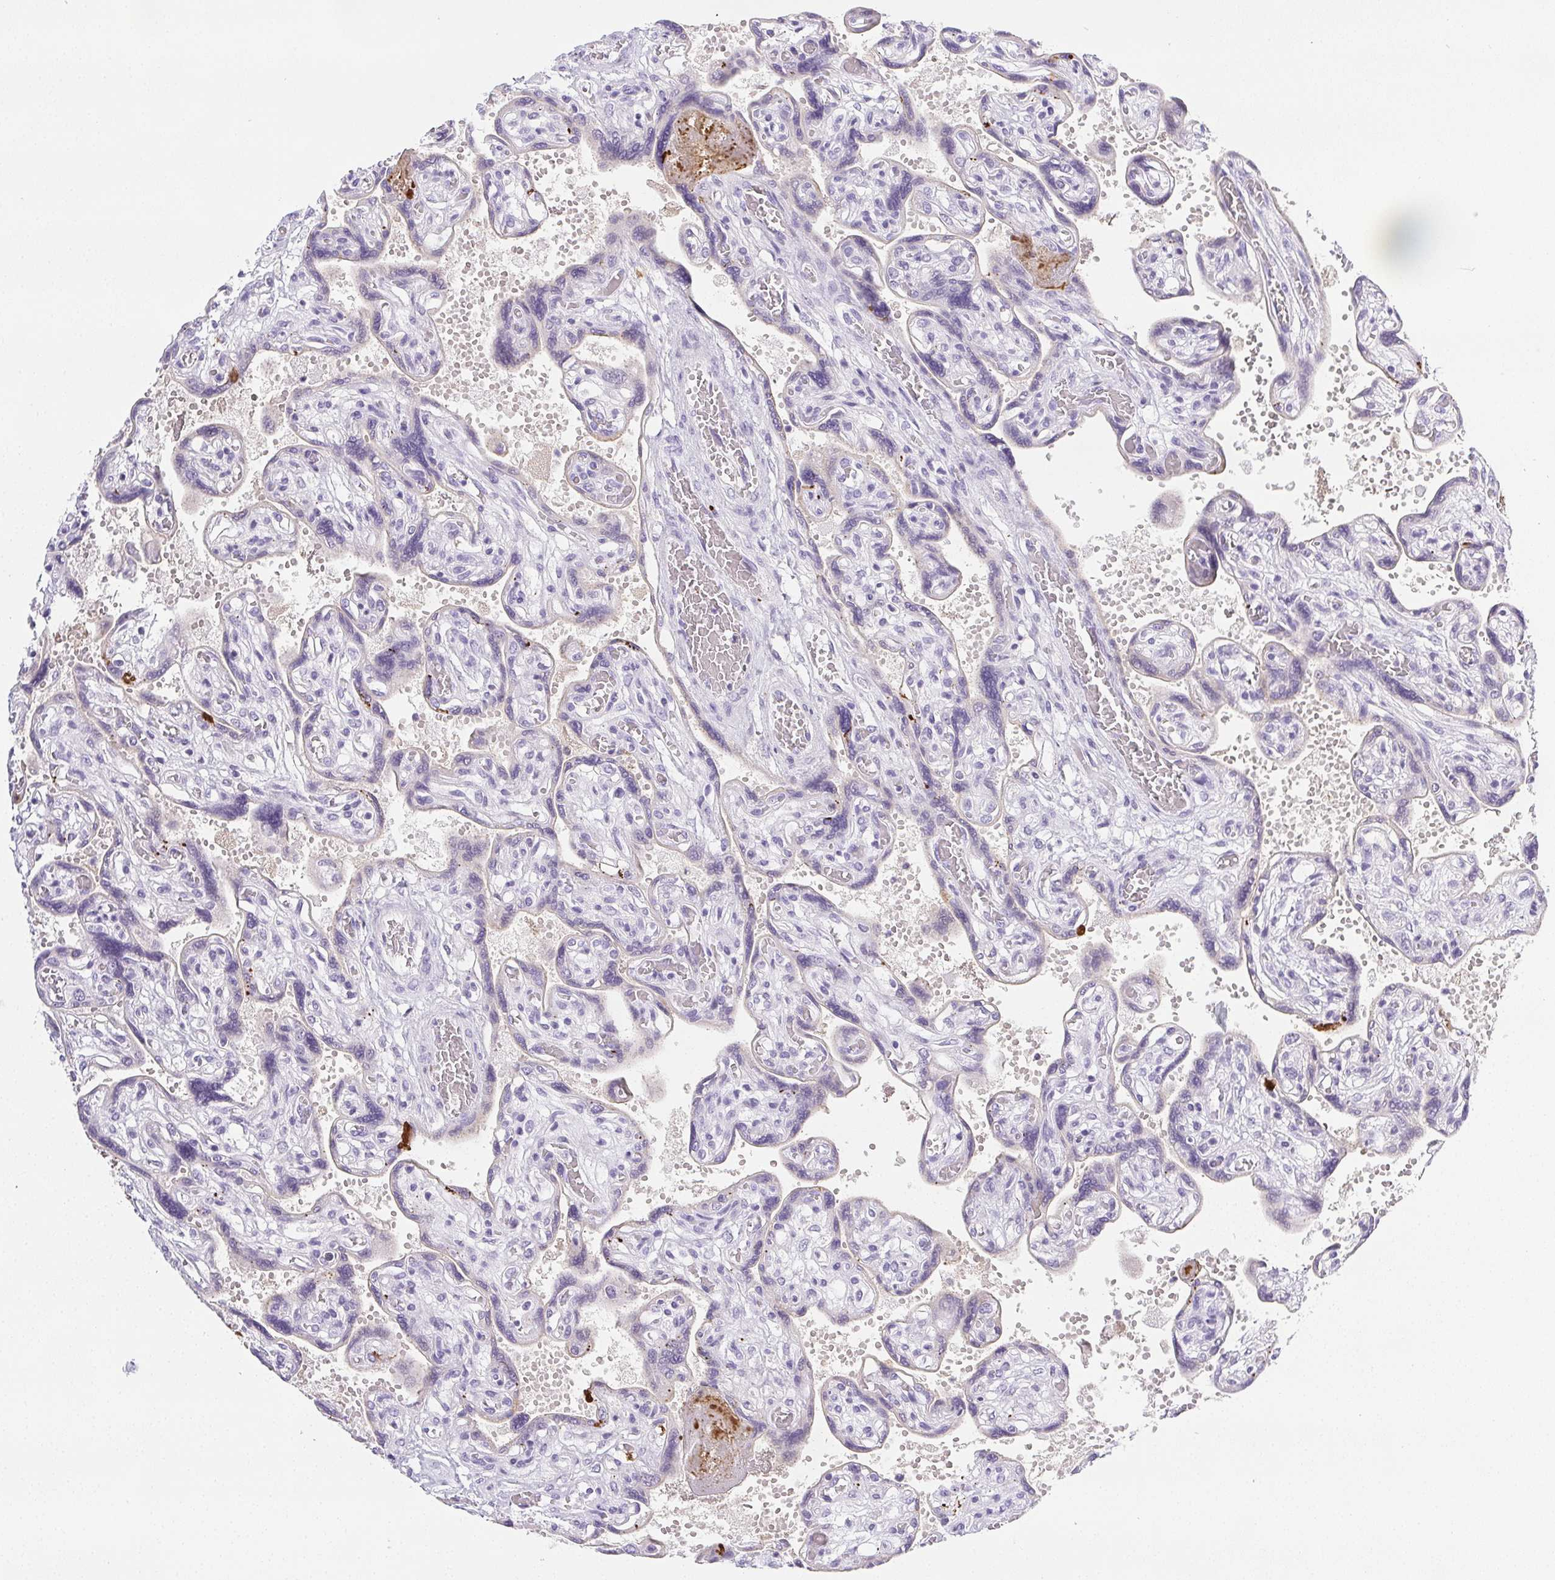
{"staining": {"intensity": "negative", "quantity": "none", "location": "none"}, "tissue": "placenta", "cell_type": "Decidual cells", "image_type": "normal", "snomed": [{"axis": "morphology", "description": "Normal tissue, NOS"}, {"axis": "topography", "description": "Placenta"}], "caption": "IHC image of unremarkable placenta stained for a protein (brown), which reveals no expression in decidual cells.", "gene": "VTN", "patient": {"sex": "female", "age": 32}}